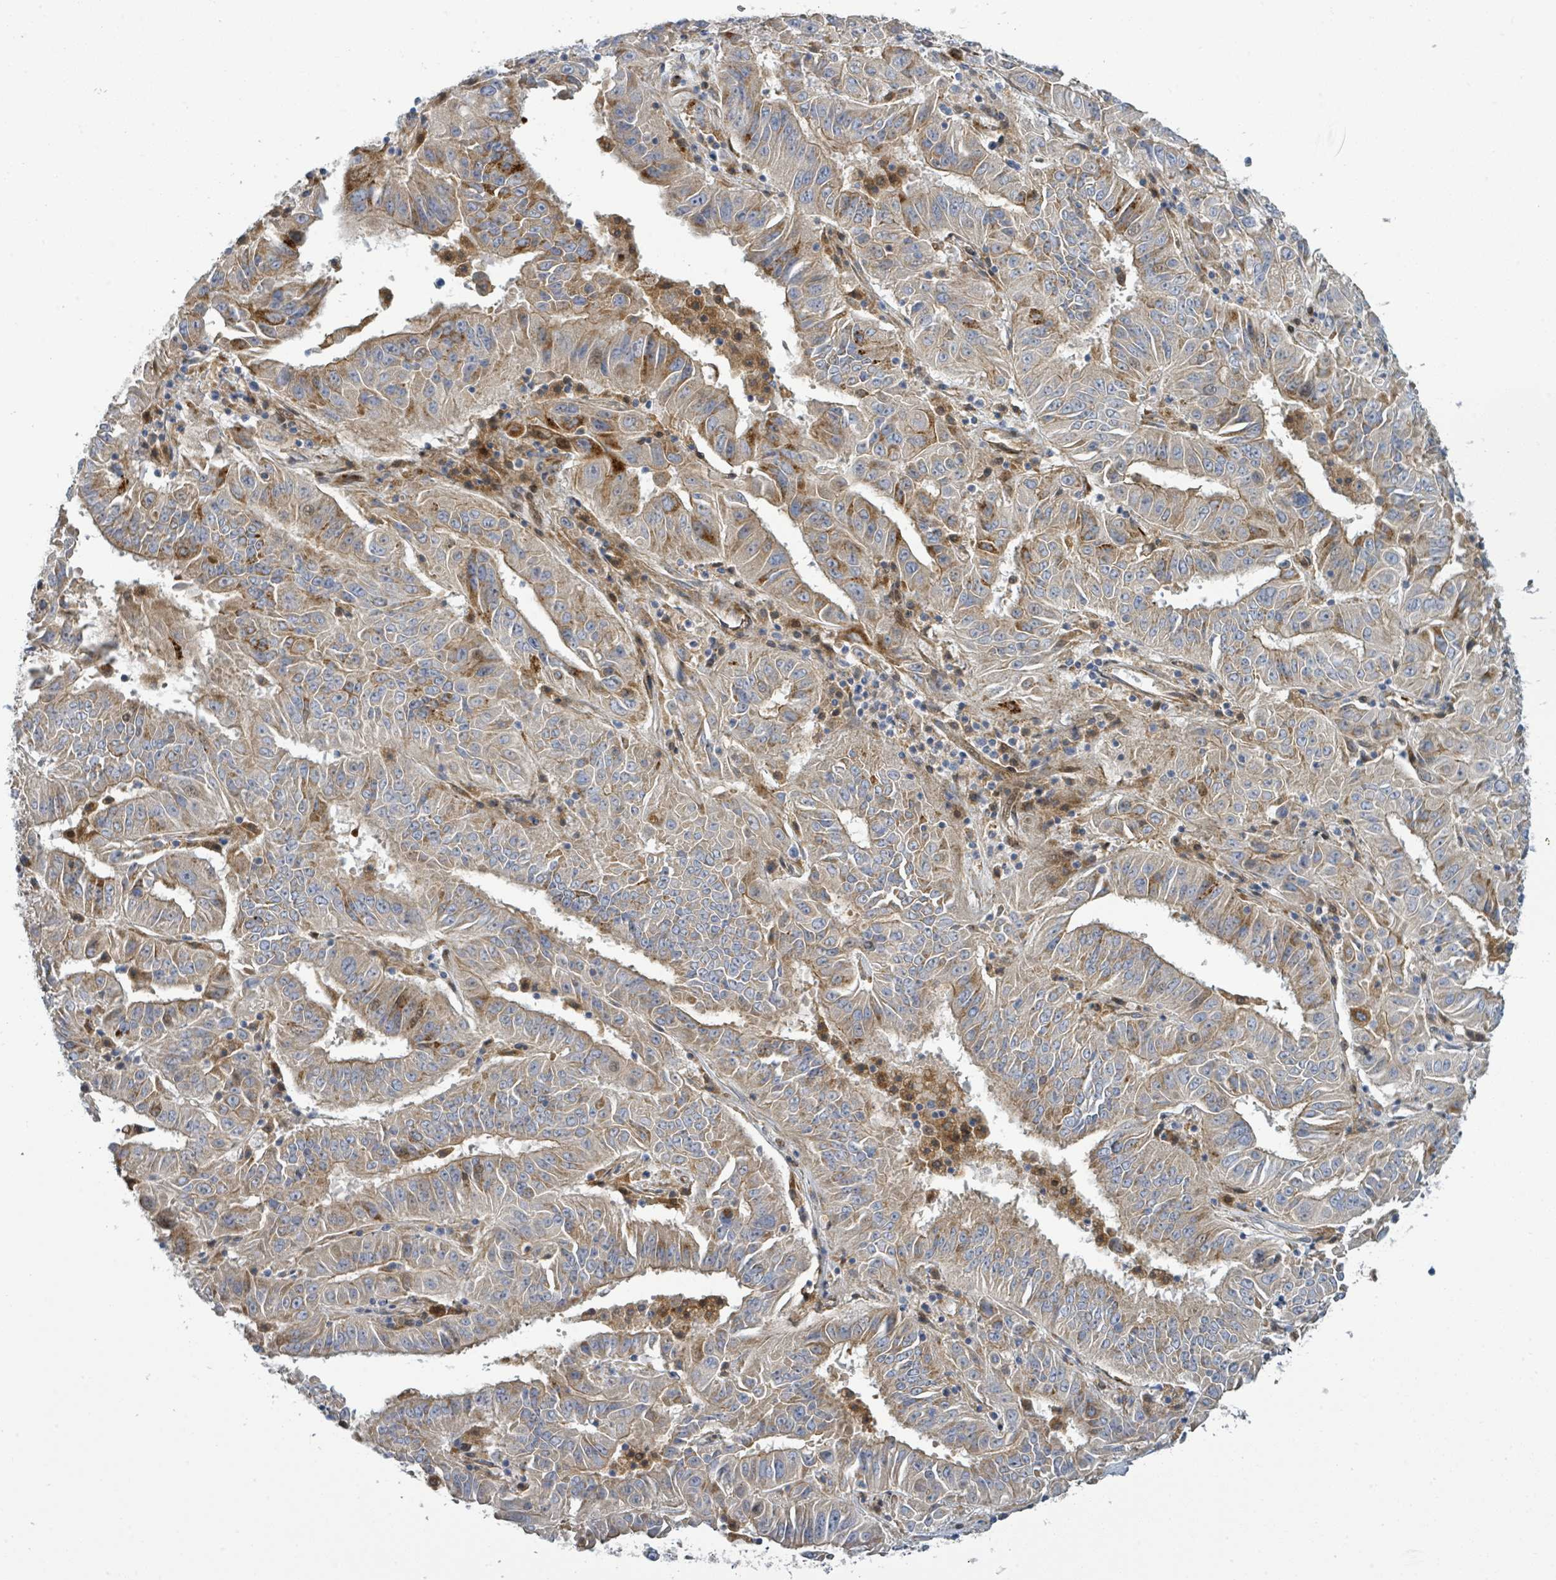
{"staining": {"intensity": "moderate", "quantity": "25%-75%", "location": "cytoplasmic/membranous"}, "tissue": "pancreatic cancer", "cell_type": "Tumor cells", "image_type": "cancer", "snomed": [{"axis": "morphology", "description": "Adenocarcinoma, NOS"}, {"axis": "topography", "description": "Pancreas"}], "caption": "This photomicrograph displays IHC staining of pancreatic cancer, with medium moderate cytoplasmic/membranous positivity in about 25%-75% of tumor cells.", "gene": "CFAP210", "patient": {"sex": "male", "age": 63}}